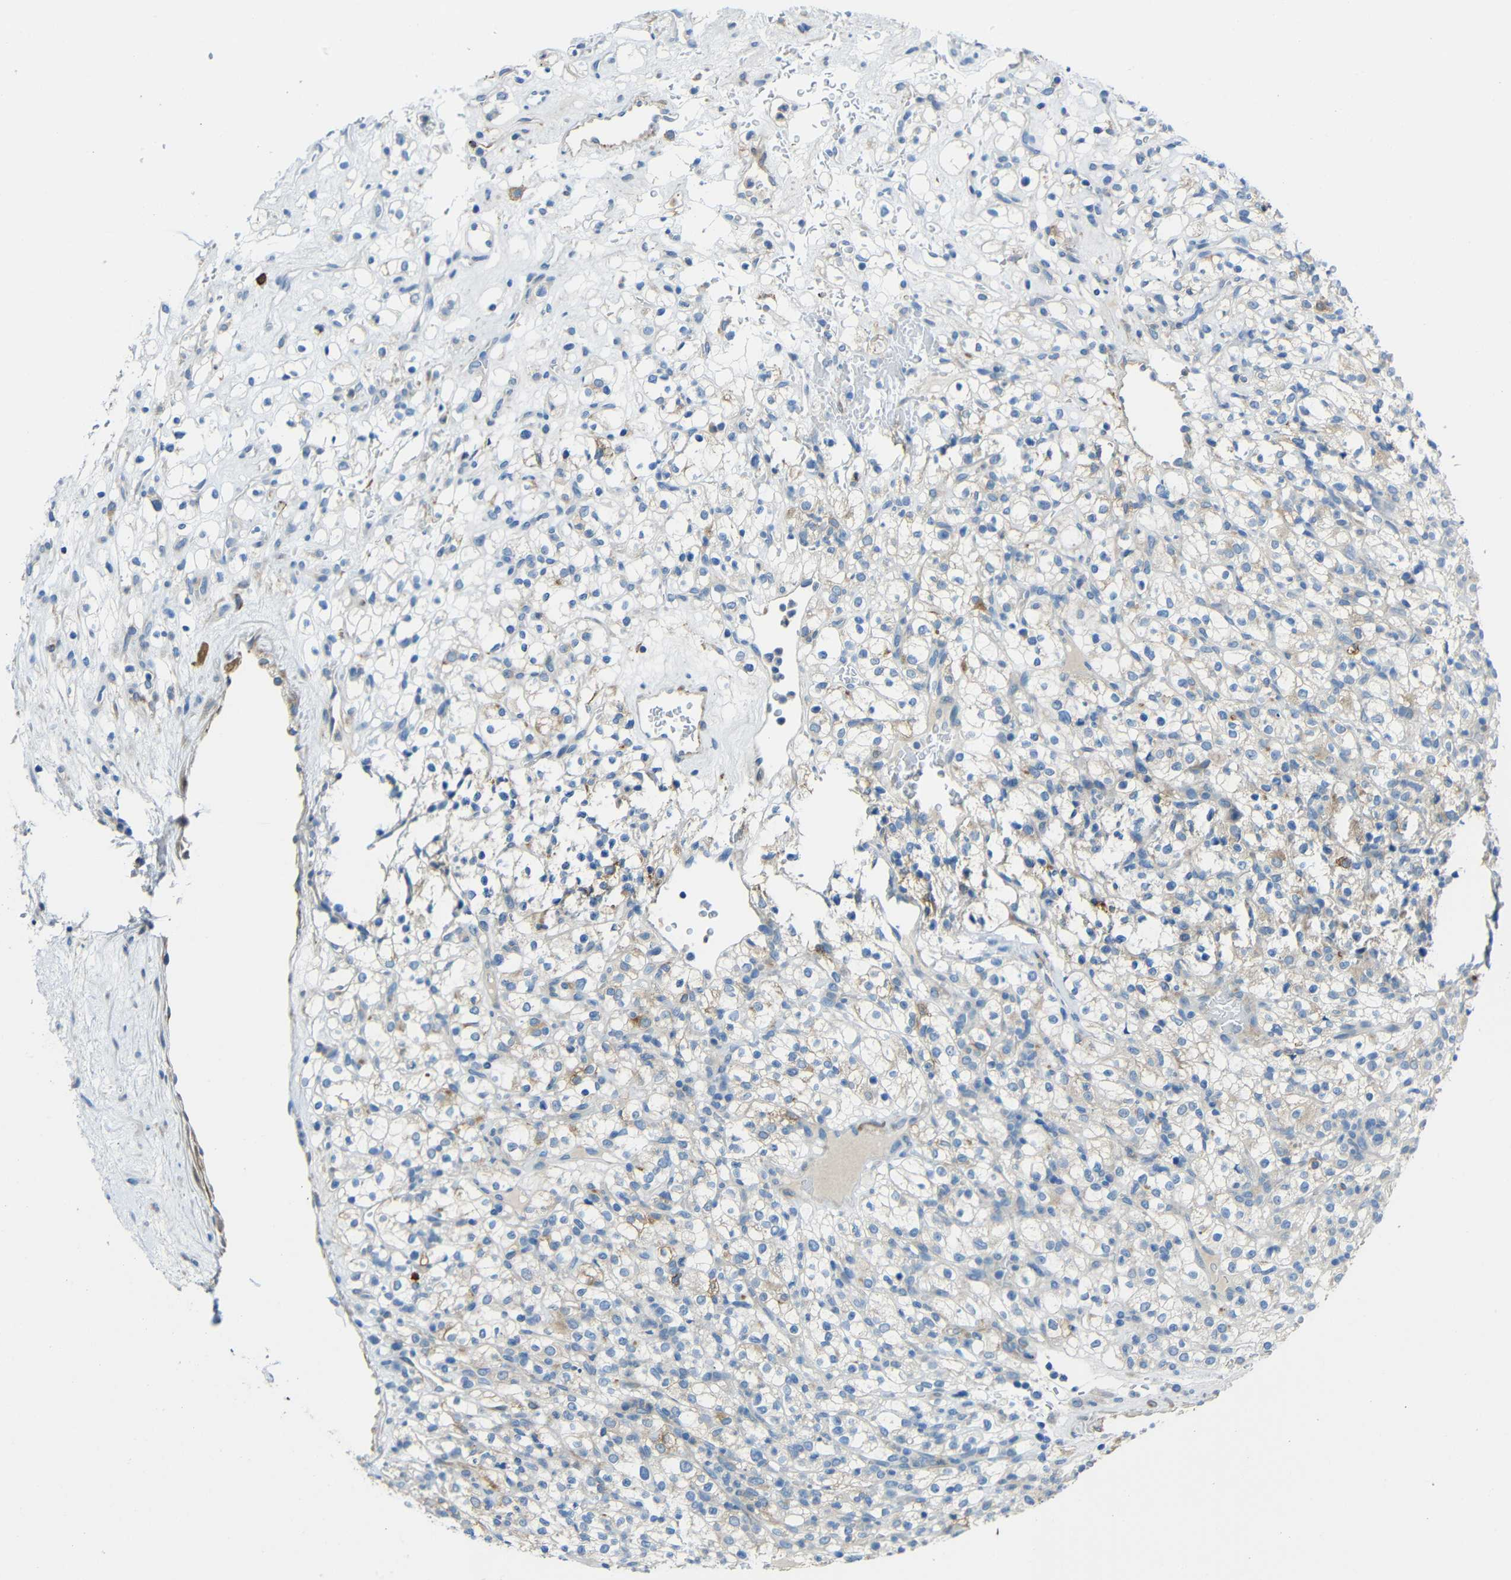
{"staining": {"intensity": "negative", "quantity": "none", "location": "none"}, "tissue": "renal cancer", "cell_type": "Tumor cells", "image_type": "cancer", "snomed": [{"axis": "morphology", "description": "Normal tissue, NOS"}, {"axis": "morphology", "description": "Adenocarcinoma, NOS"}, {"axis": "topography", "description": "Kidney"}], "caption": "High power microscopy histopathology image of an IHC image of adenocarcinoma (renal), revealing no significant expression in tumor cells.", "gene": "DCLK1", "patient": {"sex": "female", "age": 72}}